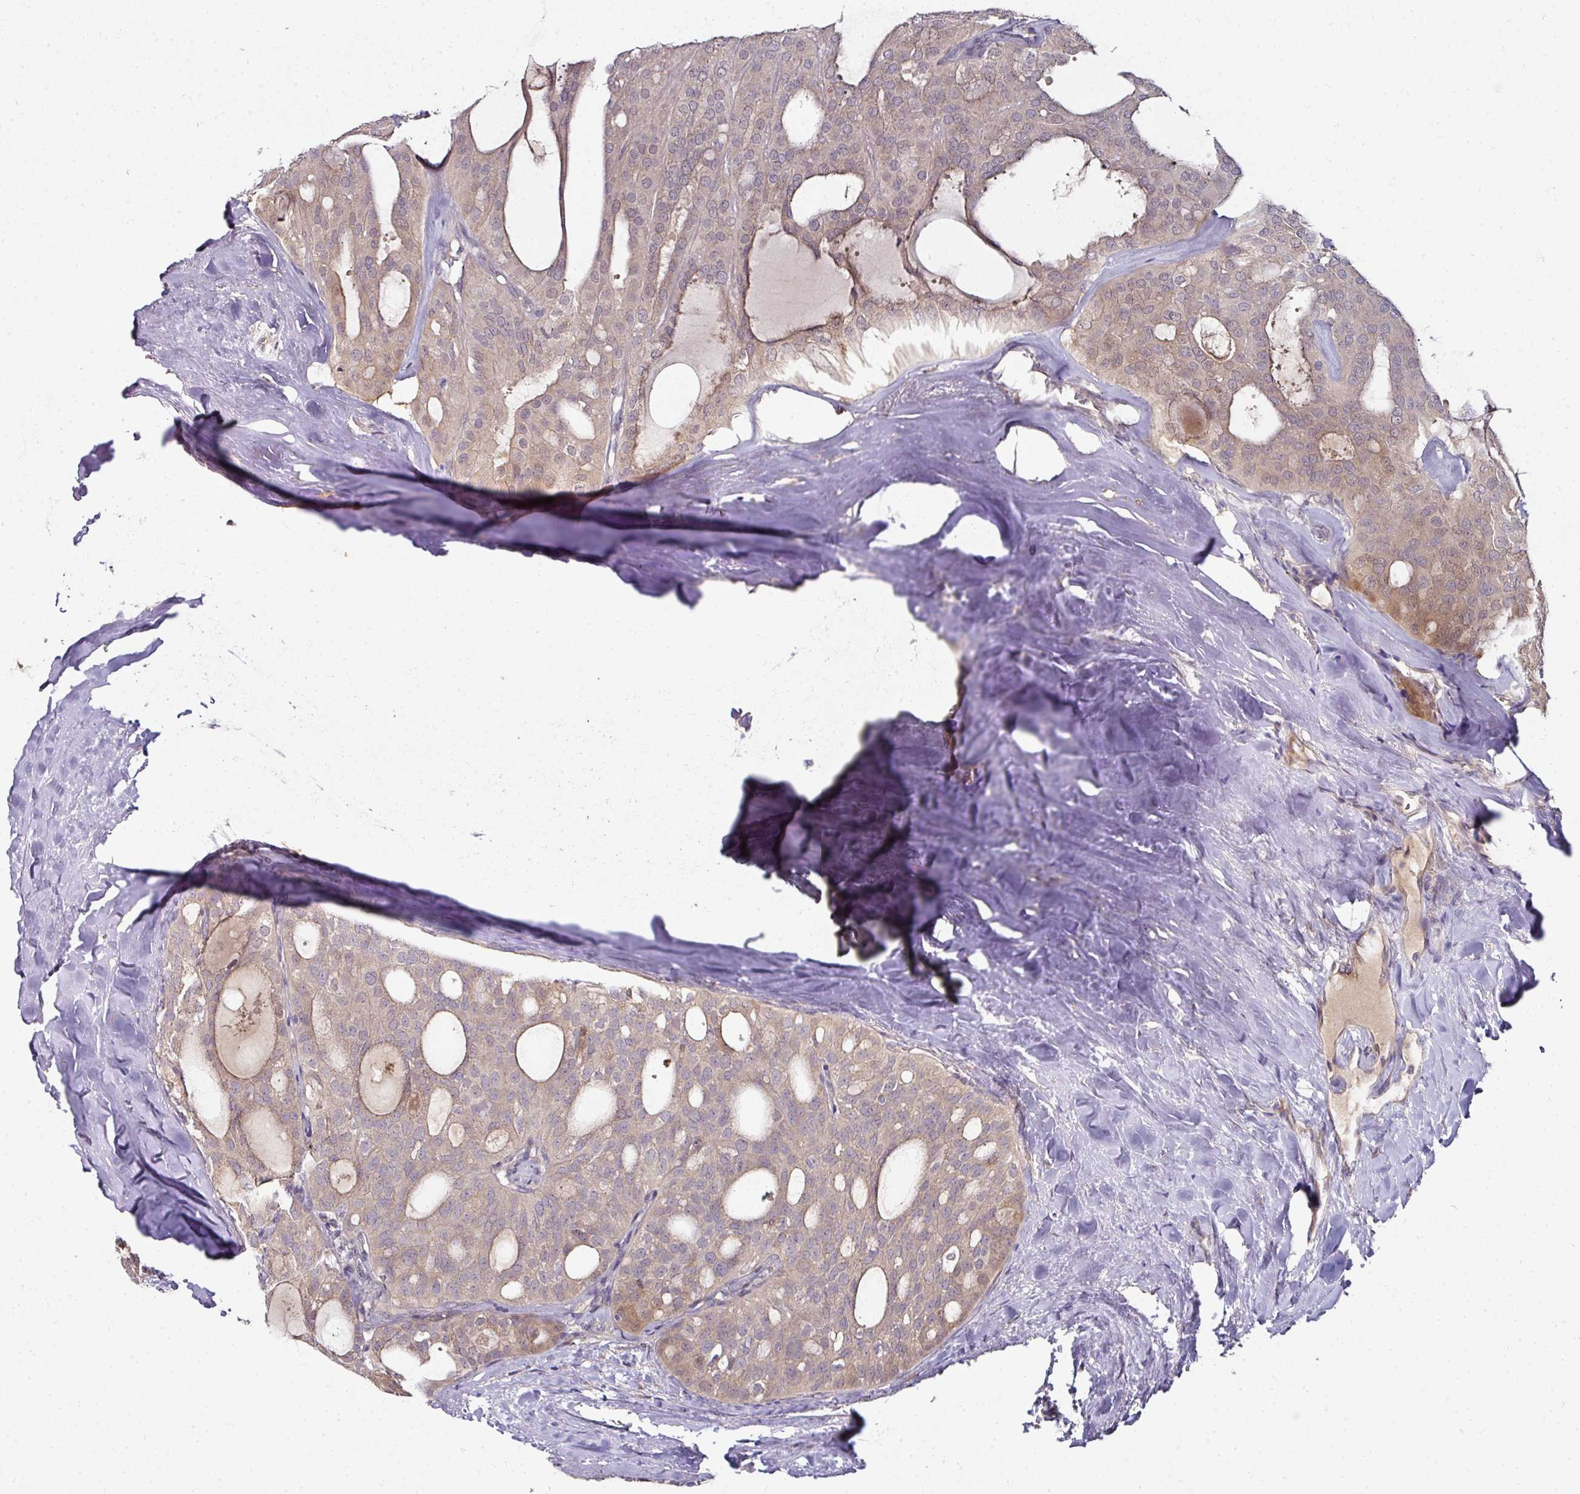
{"staining": {"intensity": "weak", "quantity": "25%-75%", "location": "cytoplasmic/membranous"}, "tissue": "thyroid cancer", "cell_type": "Tumor cells", "image_type": "cancer", "snomed": [{"axis": "morphology", "description": "Follicular adenoma carcinoma, NOS"}, {"axis": "topography", "description": "Thyroid gland"}], "caption": "Follicular adenoma carcinoma (thyroid) tissue shows weak cytoplasmic/membranous positivity in about 25%-75% of tumor cells, visualized by immunohistochemistry. (DAB IHC, brown staining for protein, blue staining for nuclei).", "gene": "CTDSP2", "patient": {"sex": "male", "age": 75}}